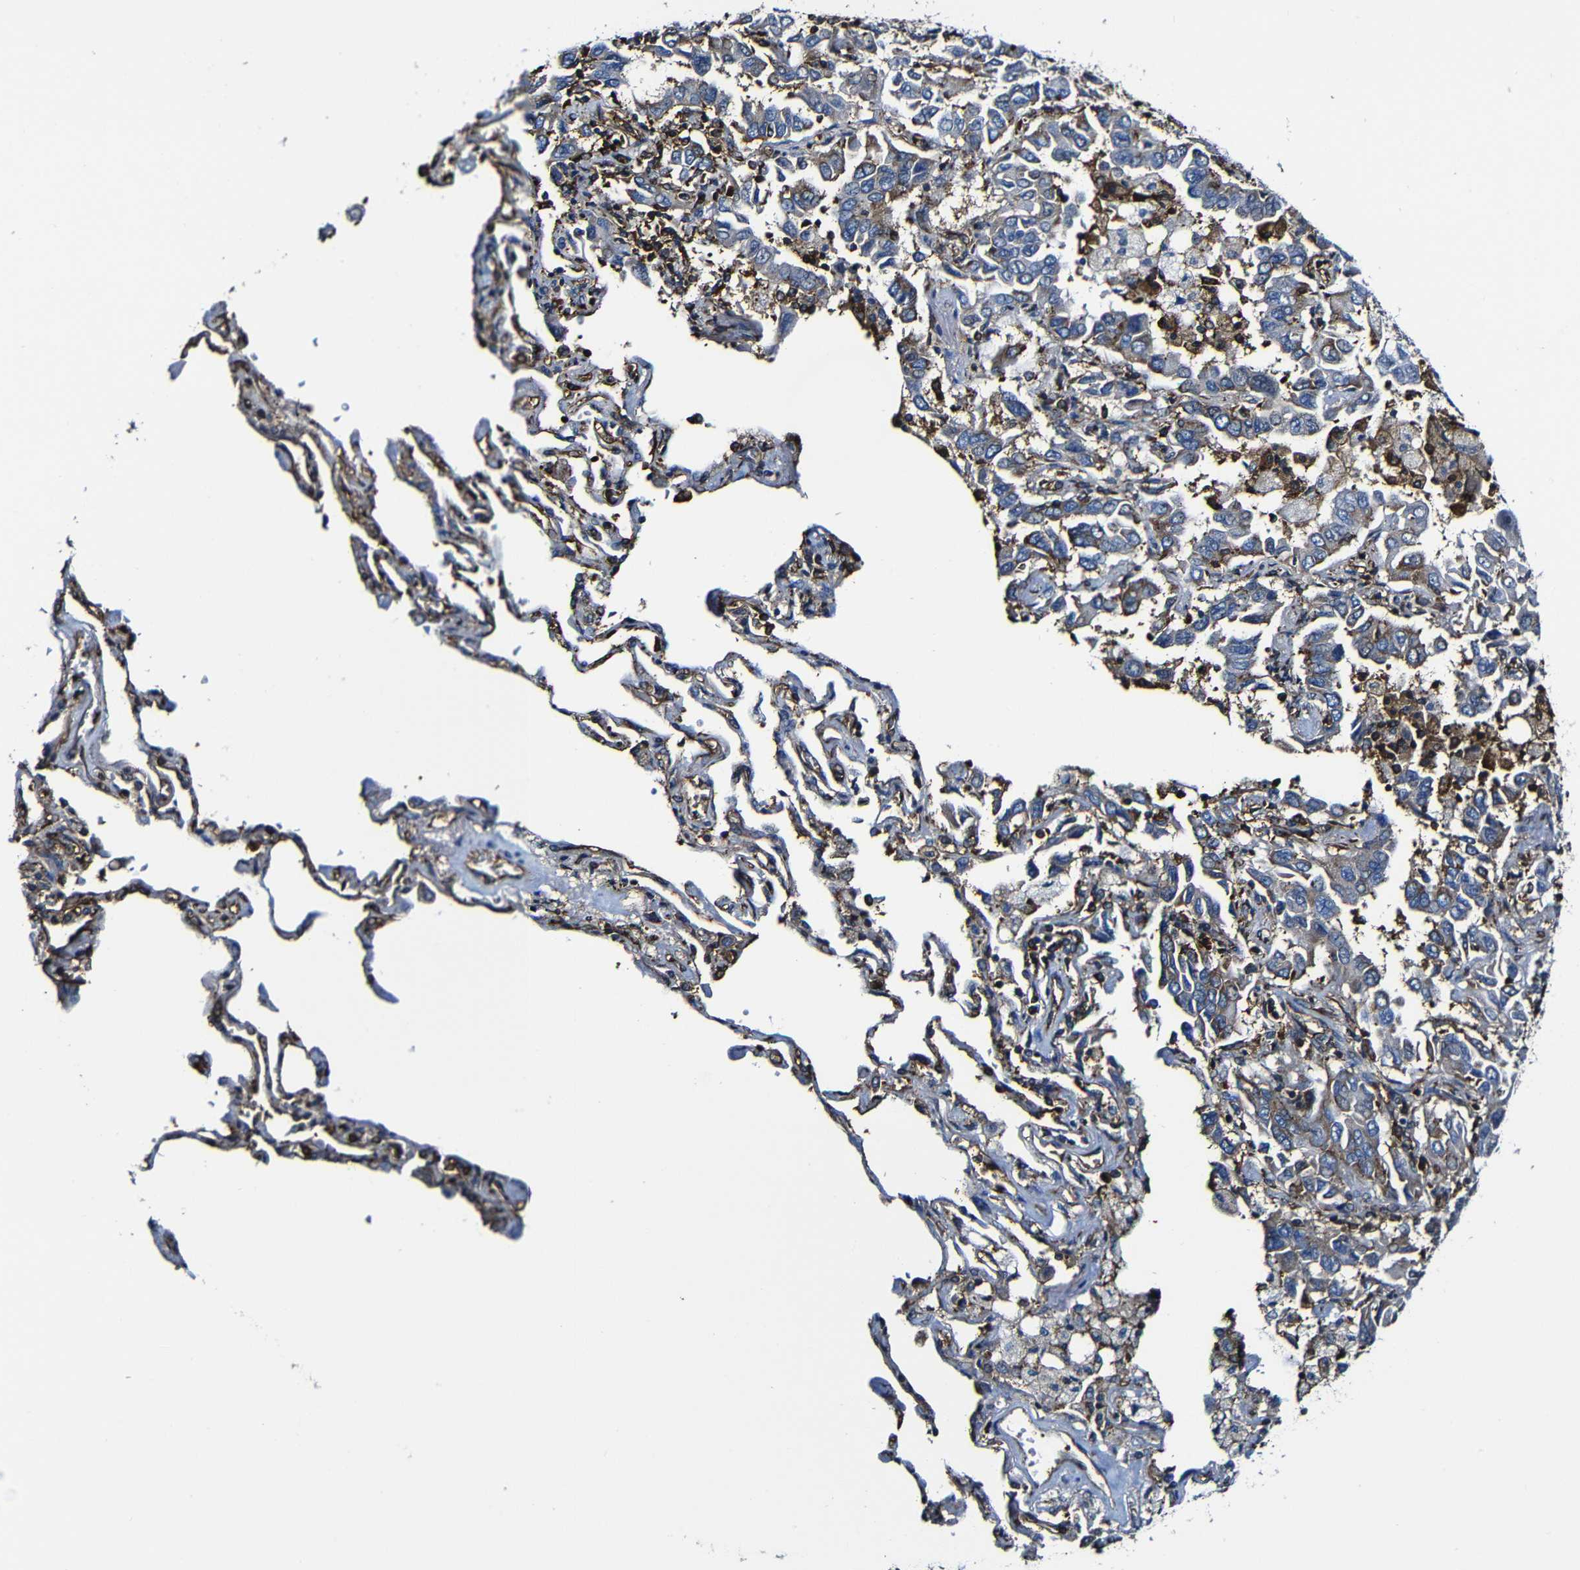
{"staining": {"intensity": "weak", "quantity": "<25%", "location": "cytoplasmic/membranous"}, "tissue": "lung cancer", "cell_type": "Tumor cells", "image_type": "cancer", "snomed": [{"axis": "morphology", "description": "Adenocarcinoma, NOS"}, {"axis": "topography", "description": "Lung"}], "caption": "Immunohistochemical staining of human lung cancer (adenocarcinoma) demonstrates no significant expression in tumor cells.", "gene": "MSN", "patient": {"sex": "male", "age": 64}}